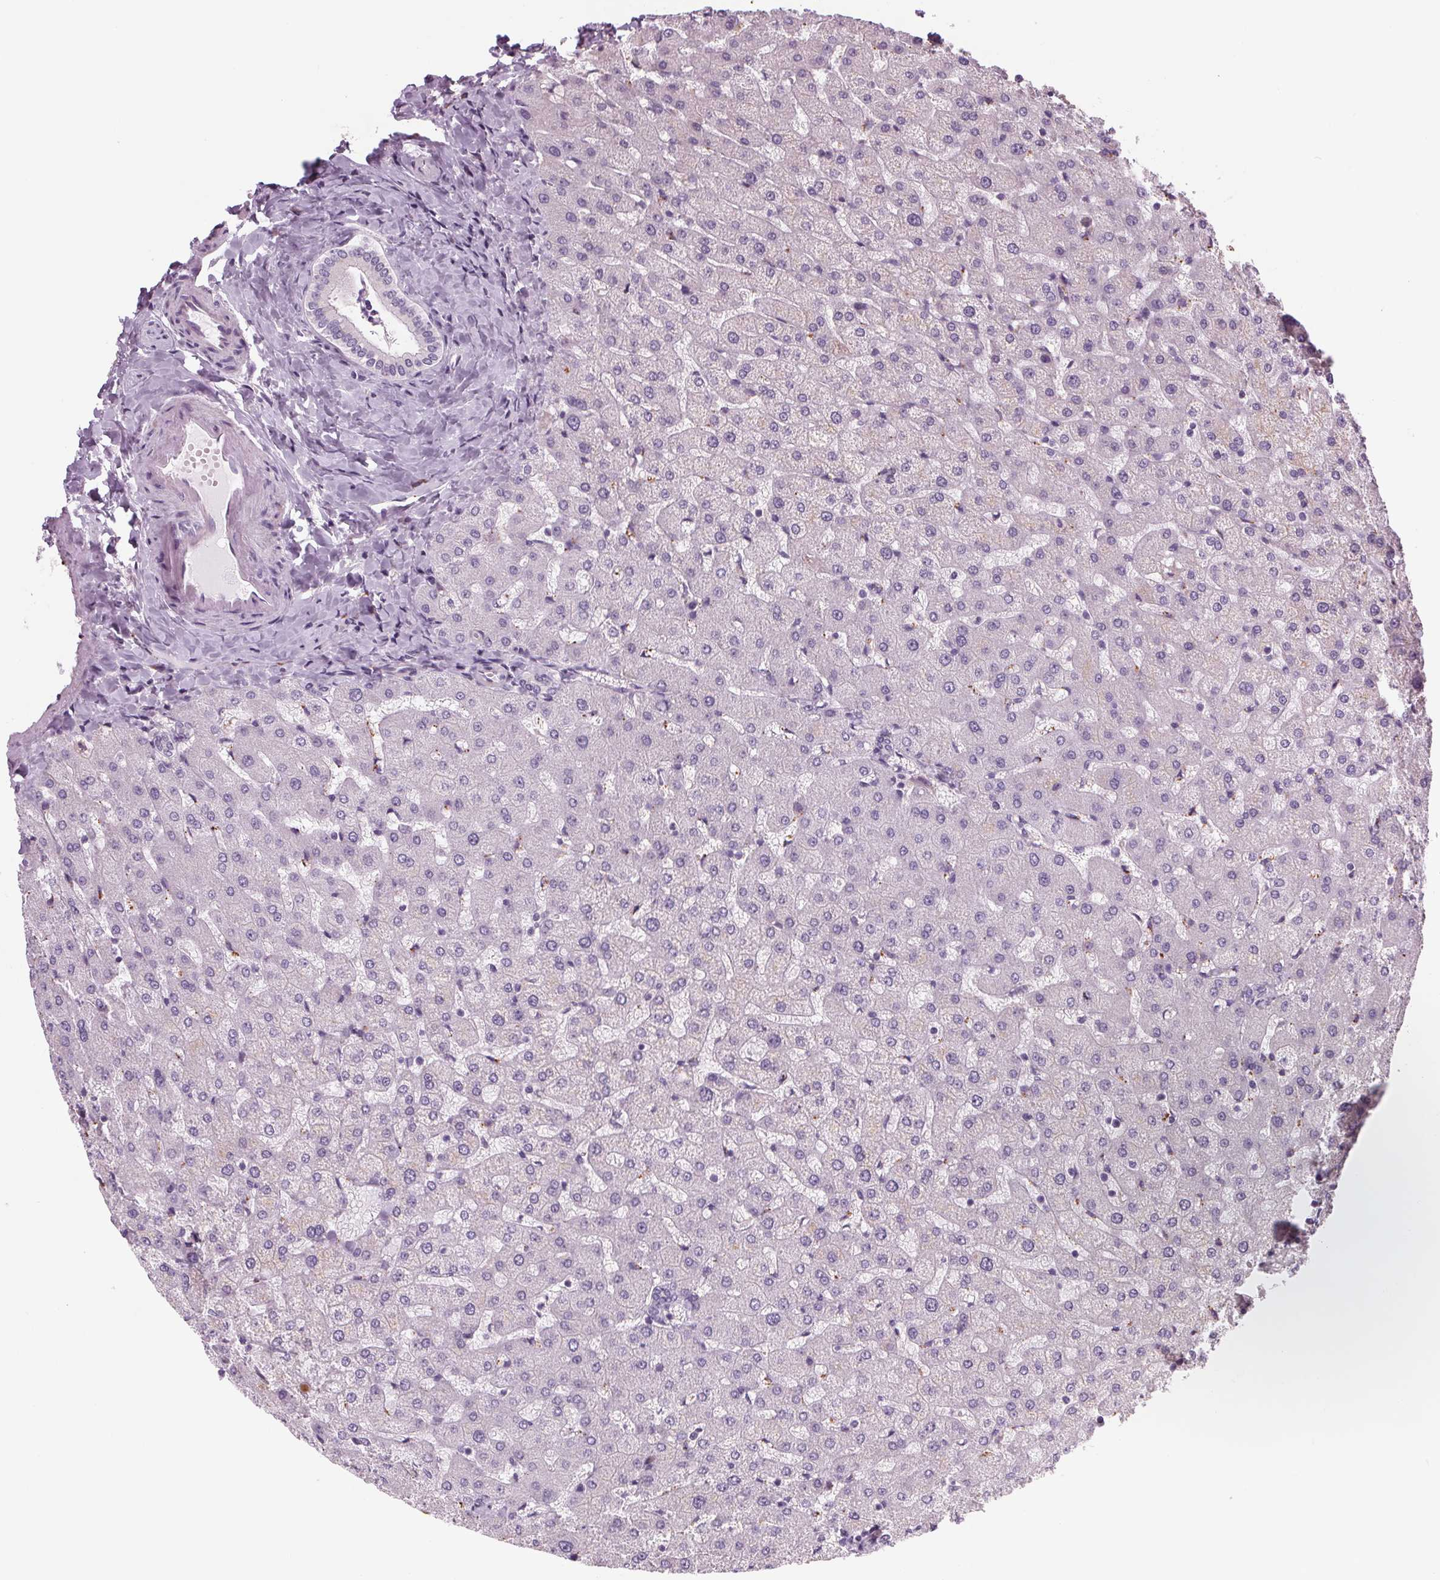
{"staining": {"intensity": "negative", "quantity": "none", "location": "none"}, "tissue": "liver", "cell_type": "Cholangiocytes", "image_type": "normal", "snomed": [{"axis": "morphology", "description": "Normal tissue, NOS"}, {"axis": "topography", "description": "Liver"}], "caption": "Image shows no protein expression in cholangiocytes of benign liver. (DAB immunohistochemistry with hematoxylin counter stain).", "gene": "SAMD5", "patient": {"sex": "female", "age": 50}}